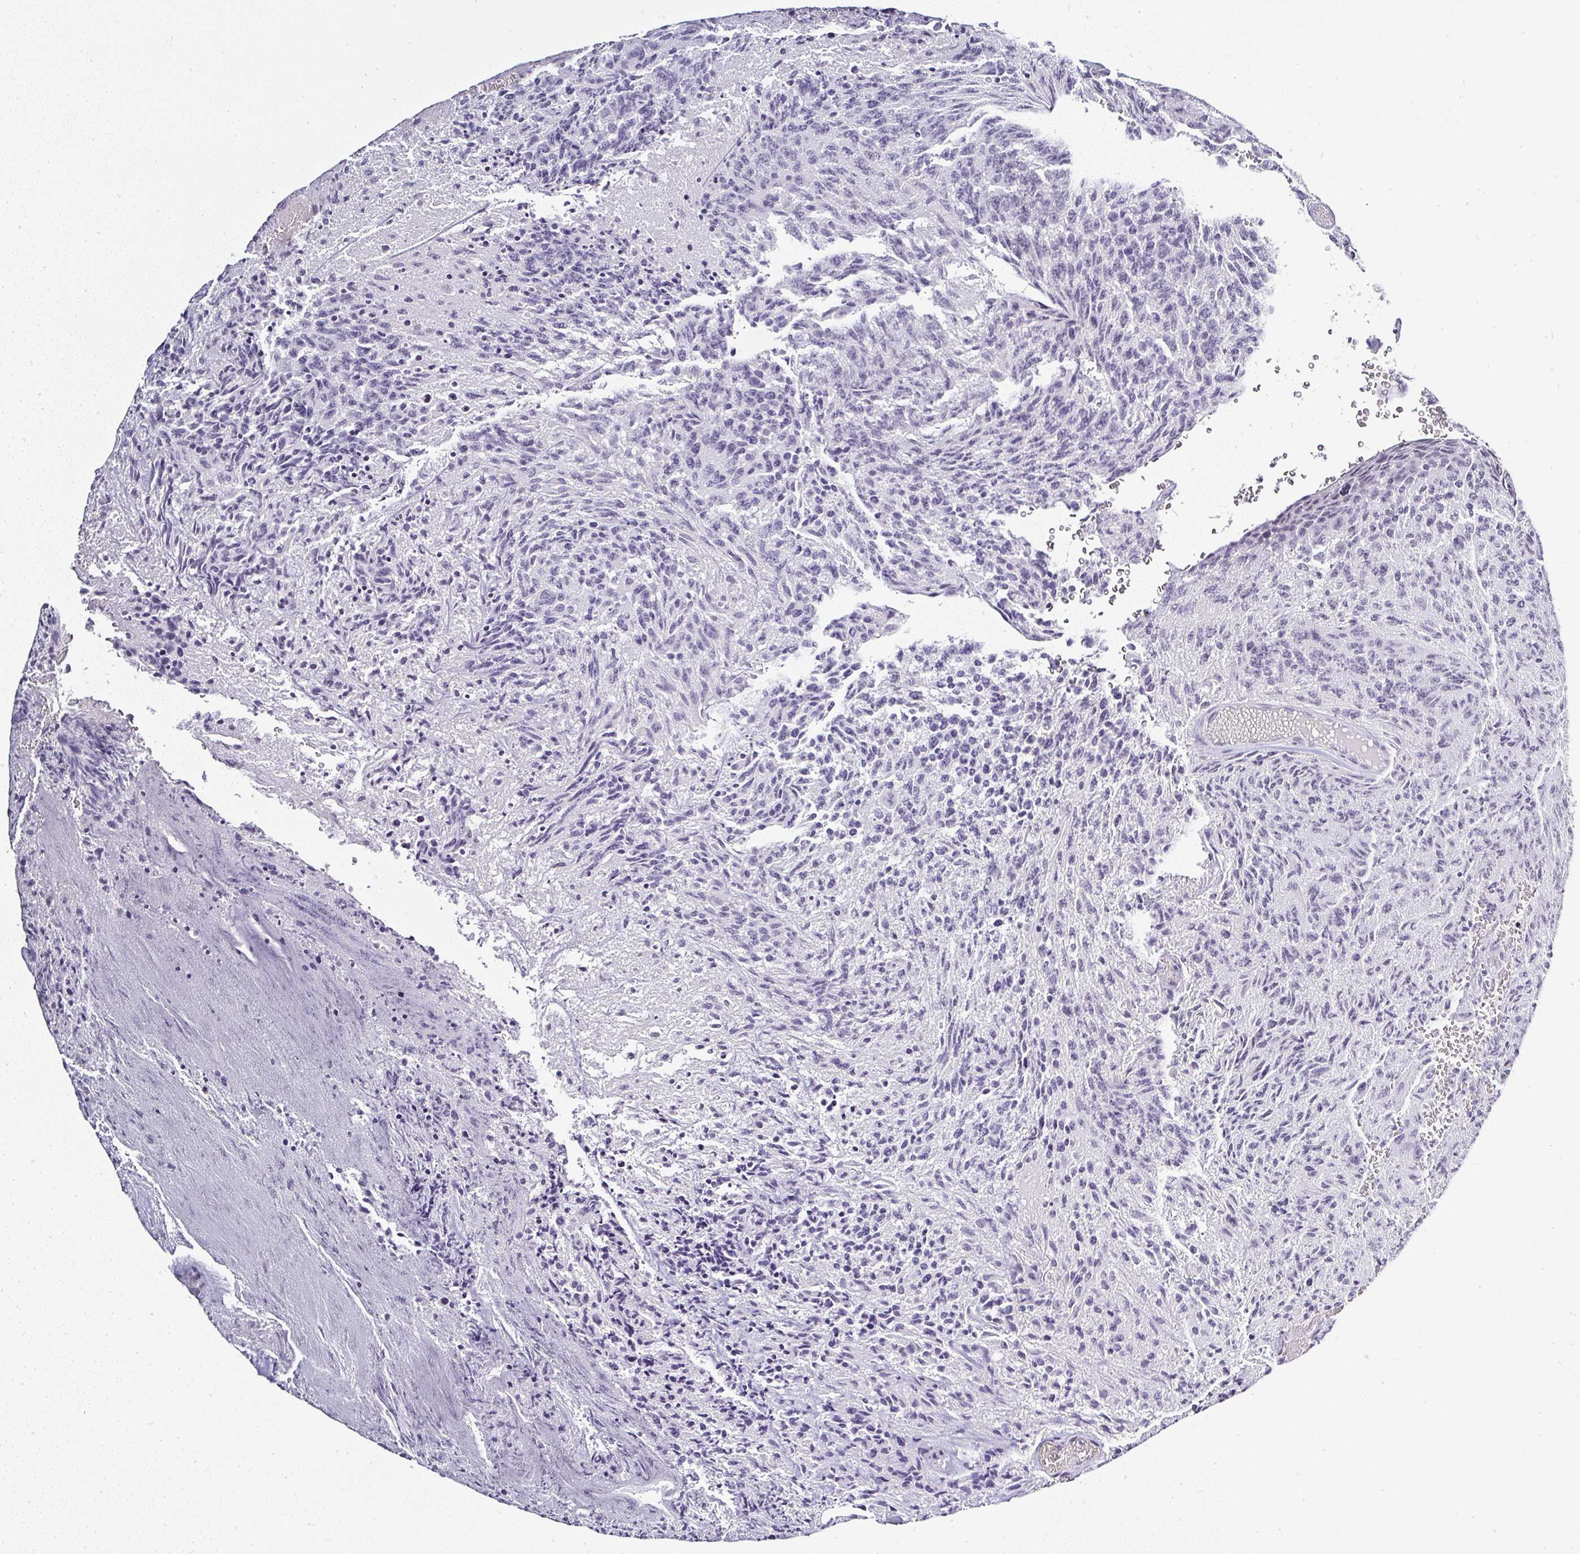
{"staining": {"intensity": "negative", "quantity": "none", "location": "none"}, "tissue": "glioma", "cell_type": "Tumor cells", "image_type": "cancer", "snomed": [{"axis": "morphology", "description": "Glioma, malignant, High grade"}, {"axis": "topography", "description": "Brain"}], "caption": "Image shows no protein expression in tumor cells of high-grade glioma (malignant) tissue. (DAB (3,3'-diaminobenzidine) IHC, high magnification).", "gene": "SERPINB3", "patient": {"sex": "male", "age": 36}}